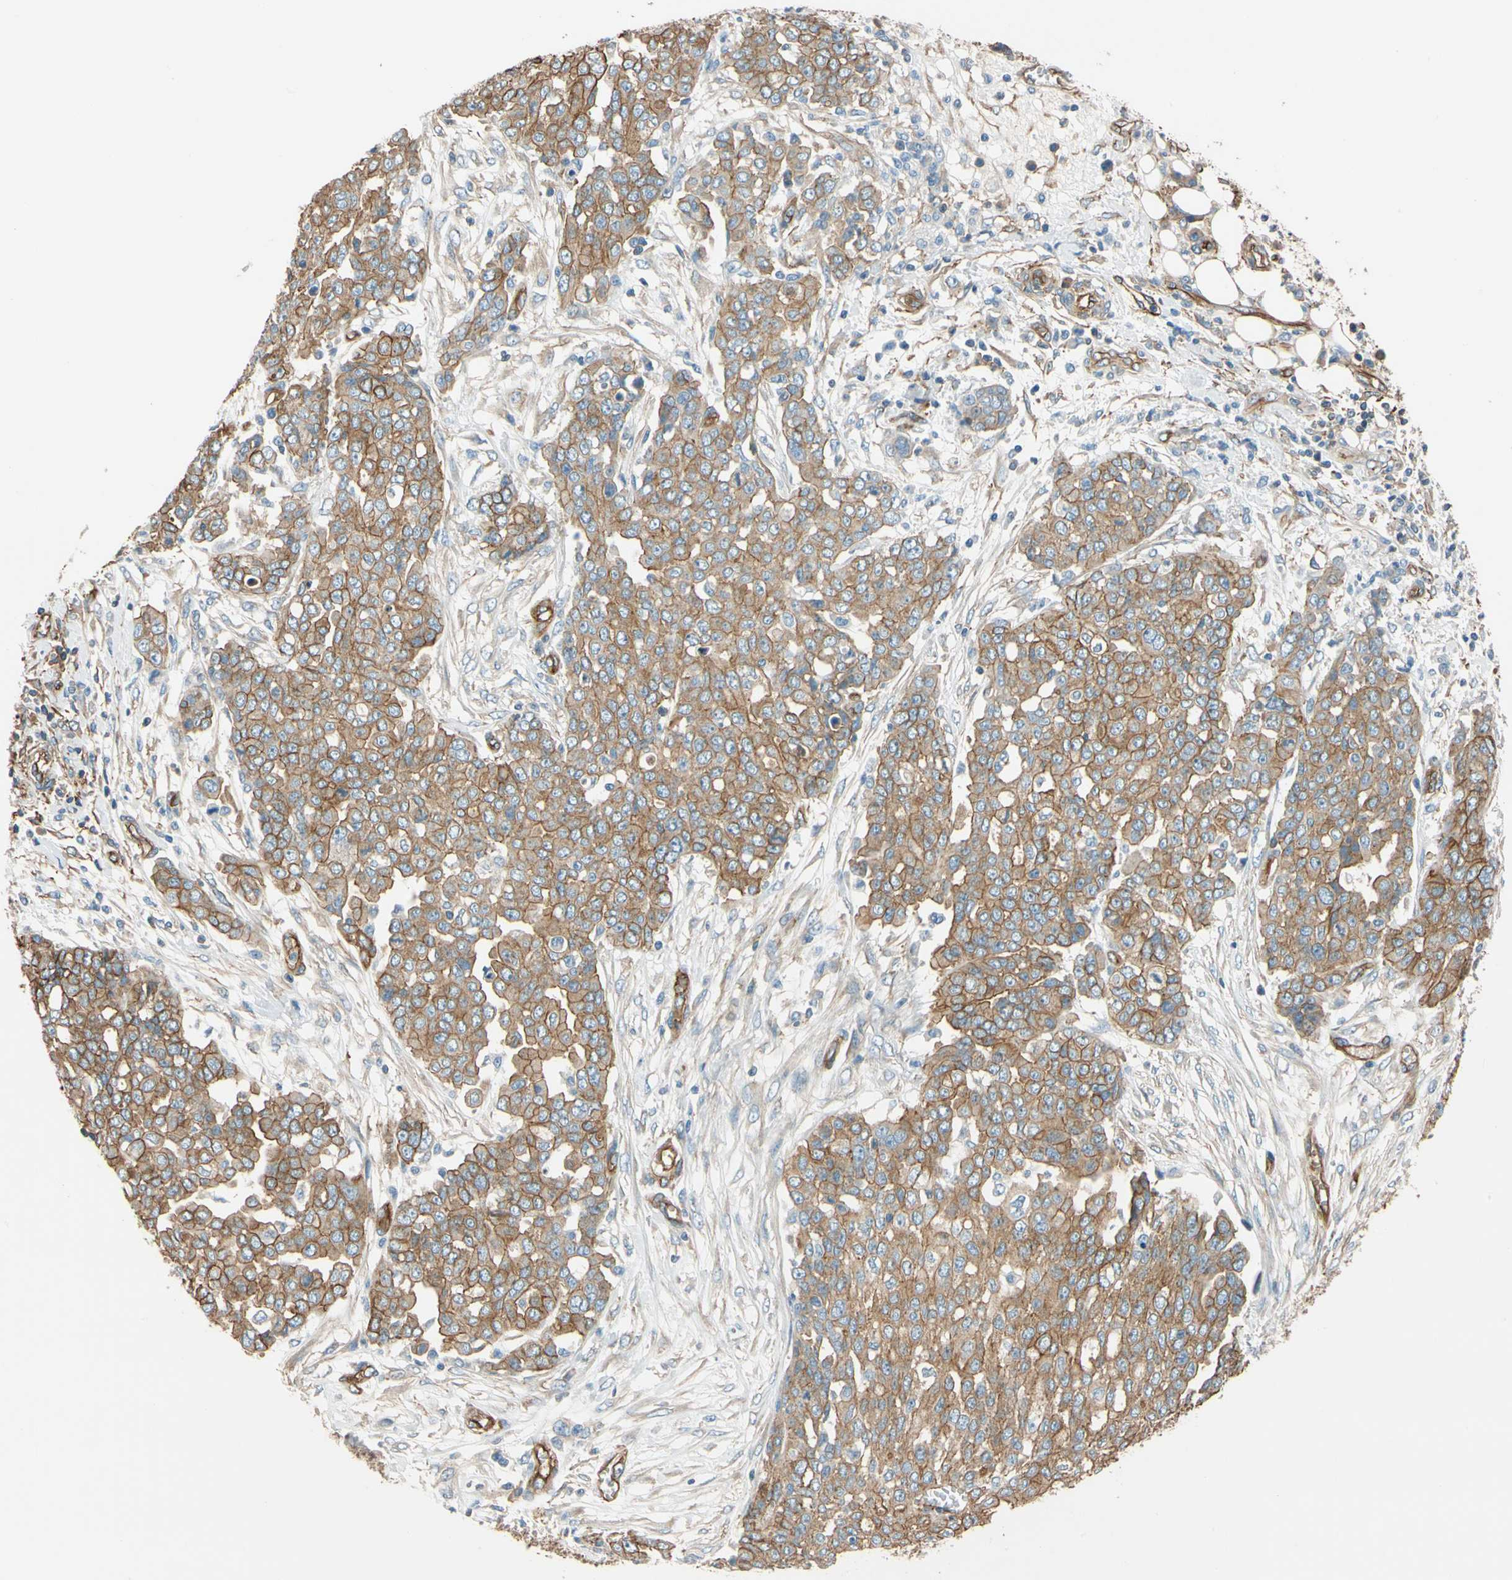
{"staining": {"intensity": "moderate", "quantity": ">75%", "location": "cytoplasmic/membranous"}, "tissue": "ovarian cancer", "cell_type": "Tumor cells", "image_type": "cancer", "snomed": [{"axis": "morphology", "description": "Cystadenocarcinoma, serous, NOS"}, {"axis": "topography", "description": "Soft tissue"}, {"axis": "topography", "description": "Ovary"}], "caption": "Immunohistochemical staining of human ovarian serous cystadenocarcinoma shows medium levels of moderate cytoplasmic/membranous protein positivity in about >75% of tumor cells.", "gene": "SPTAN1", "patient": {"sex": "female", "age": 57}}